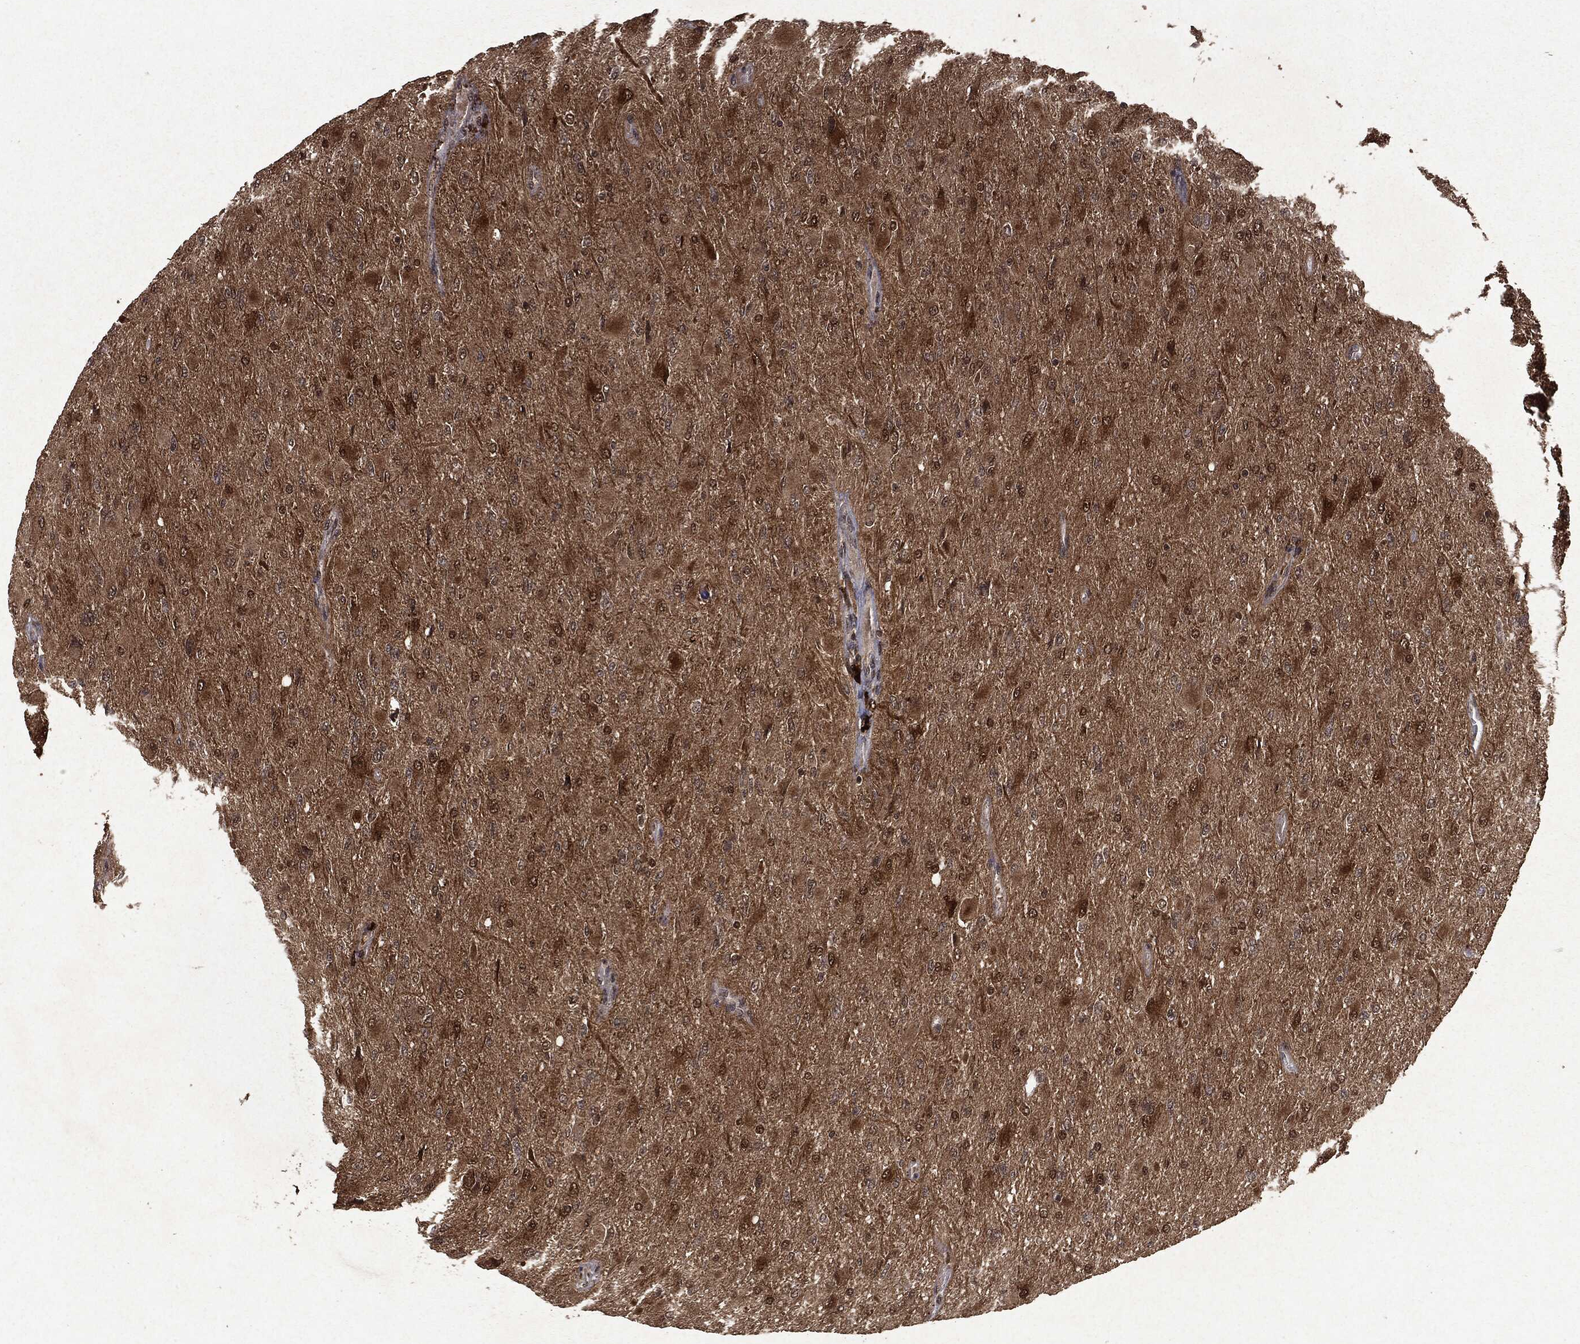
{"staining": {"intensity": "moderate", "quantity": ">75%", "location": "cytoplasmic/membranous"}, "tissue": "glioma", "cell_type": "Tumor cells", "image_type": "cancer", "snomed": [{"axis": "morphology", "description": "Glioma, malignant, High grade"}, {"axis": "topography", "description": "Cerebral cortex"}], "caption": "Protein staining of malignant glioma (high-grade) tissue displays moderate cytoplasmic/membranous expression in approximately >75% of tumor cells.", "gene": "PEBP1", "patient": {"sex": "female", "age": 36}}